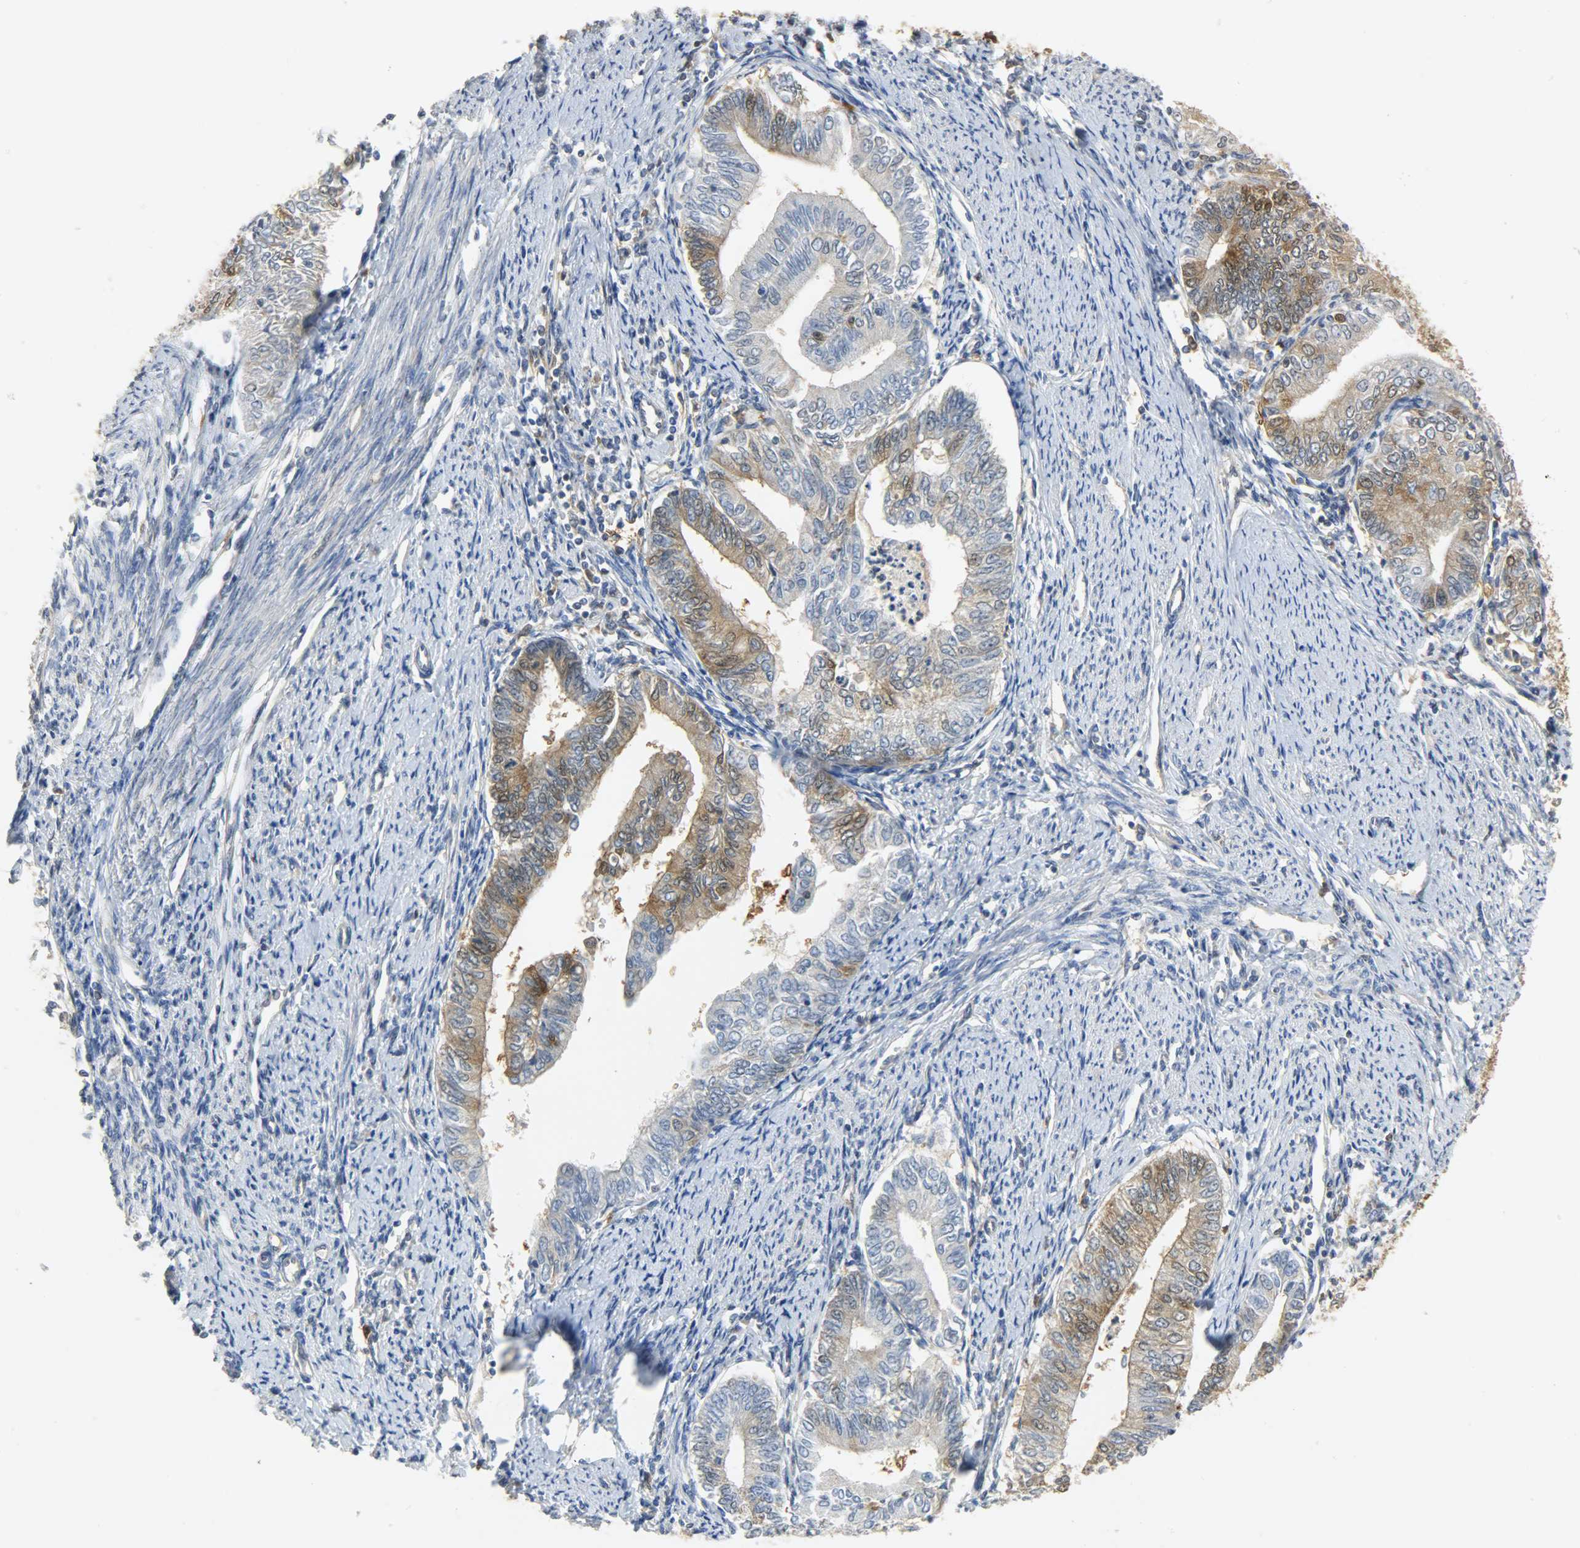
{"staining": {"intensity": "strong", "quantity": "25%-75%", "location": "cytoplasmic/membranous,nuclear"}, "tissue": "endometrial cancer", "cell_type": "Tumor cells", "image_type": "cancer", "snomed": [{"axis": "morphology", "description": "Adenocarcinoma, NOS"}, {"axis": "topography", "description": "Endometrium"}], "caption": "An image of endometrial cancer (adenocarcinoma) stained for a protein displays strong cytoplasmic/membranous and nuclear brown staining in tumor cells.", "gene": "EIF4EBP1", "patient": {"sex": "female", "age": 66}}